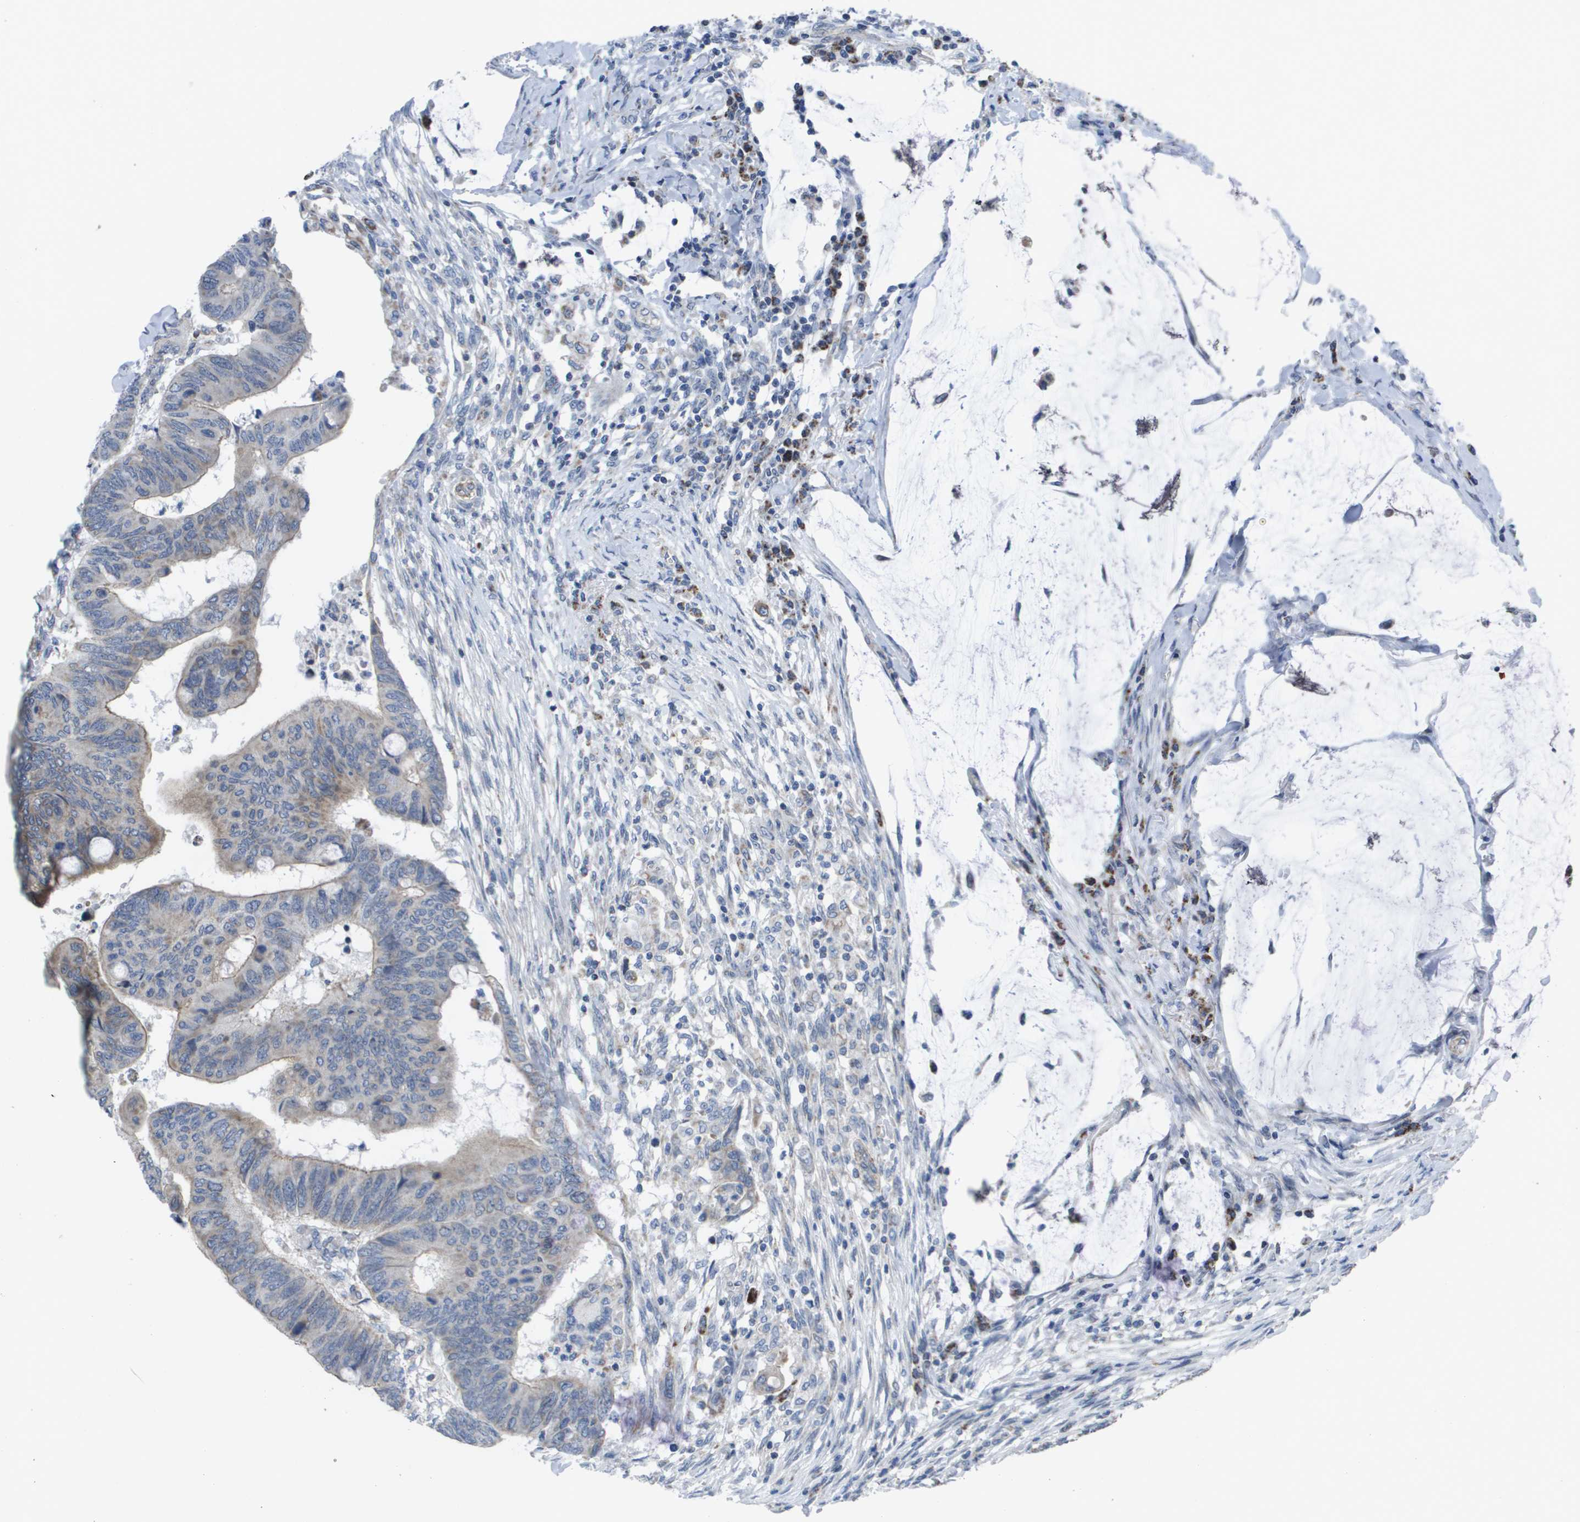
{"staining": {"intensity": "moderate", "quantity": "25%-75%", "location": "cytoplasmic/membranous"}, "tissue": "colorectal cancer", "cell_type": "Tumor cells", "image_type": "cancer", "snomed": [{"axis": "morphology", "description": "Normal tissue, NOS"}, {"axis": "morphology", "description": "Adenocarcinoma, NOS"}, {"axis": "topography", "description": "Rectum"}], "caption": "A histopathology image of adenocarcinoma (colorectal) stained for a protein displays moderate cytoplasmic/membranous brown staining in tumor cells.", "gene": "TMEM223", "patient": {"sex": "male", "age": 92}}